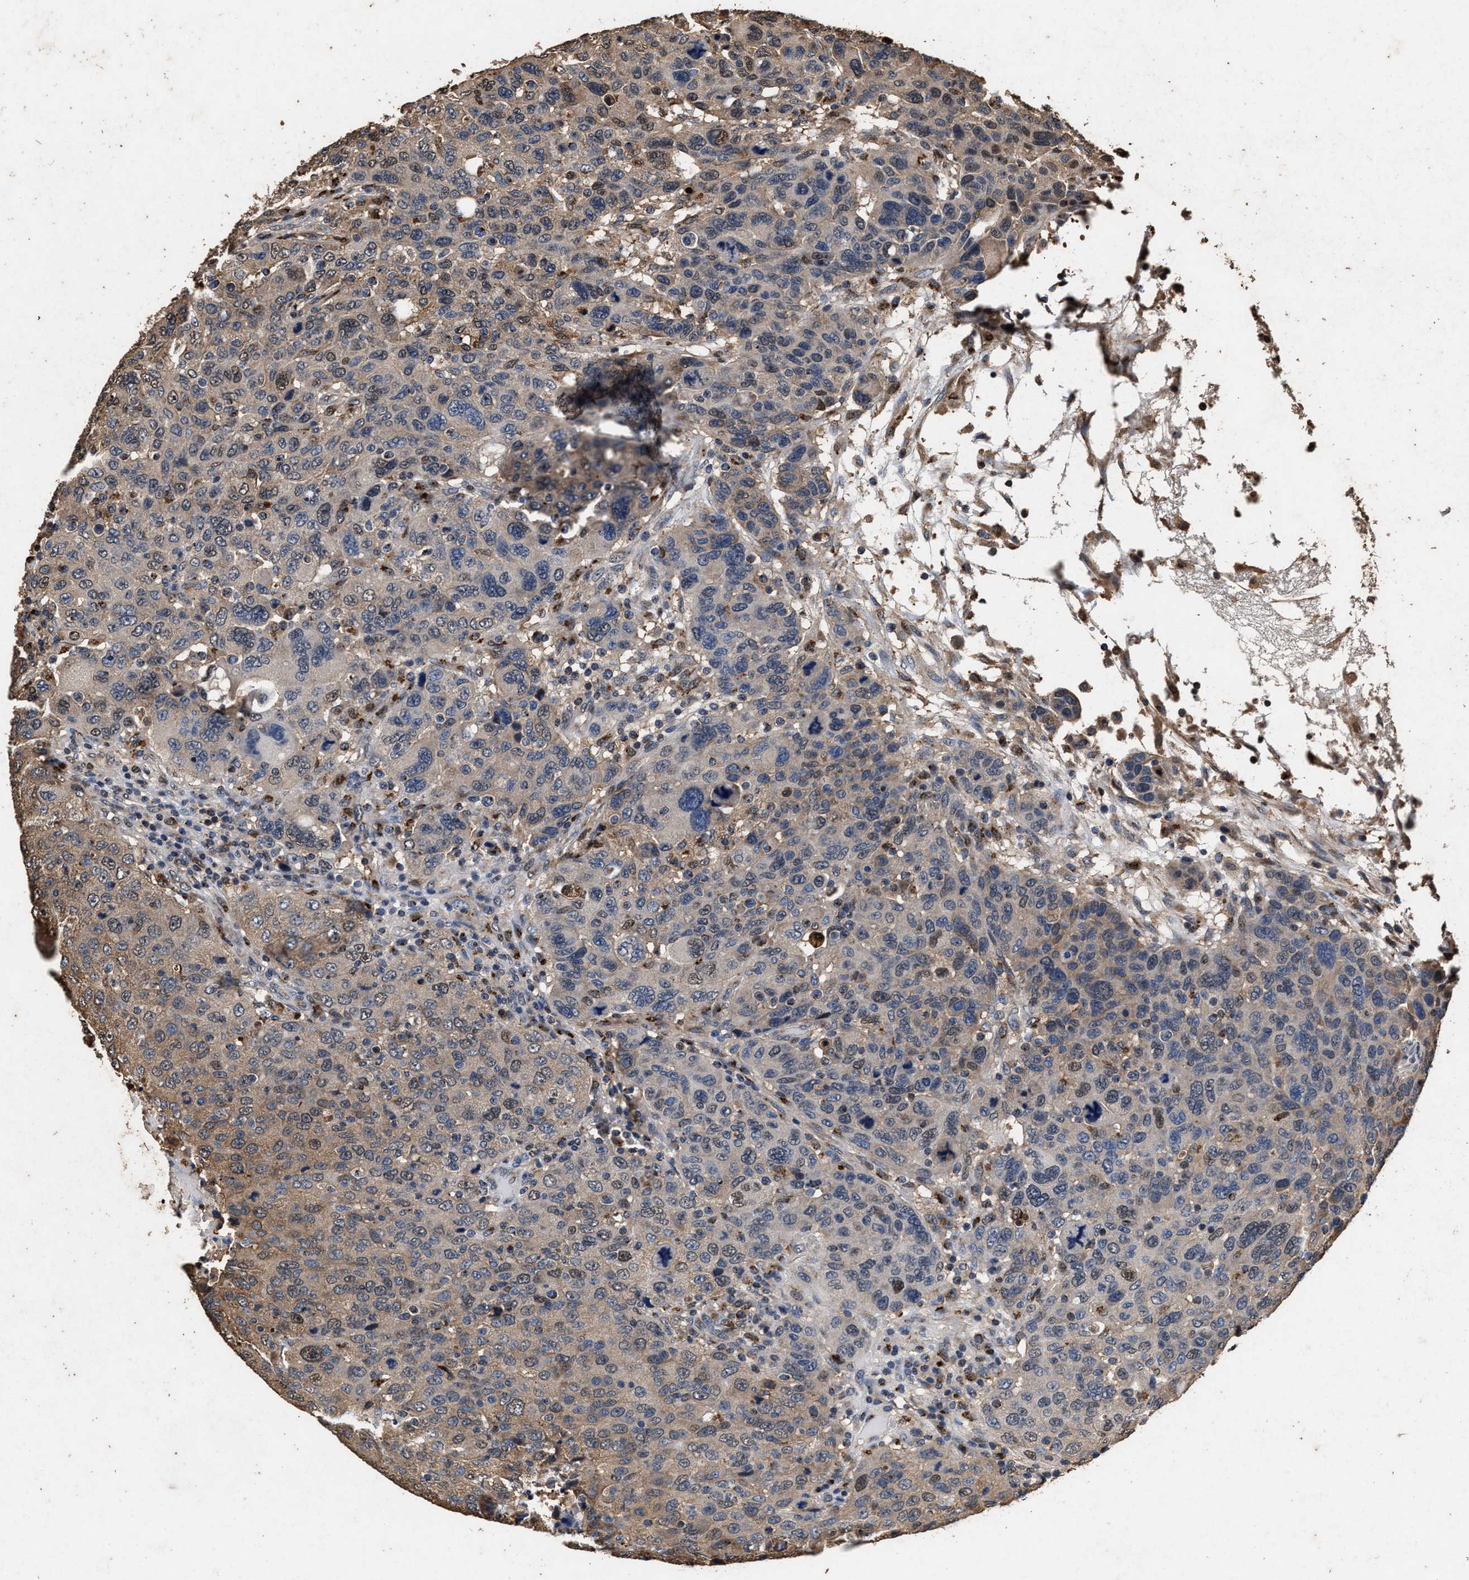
{"staining": {"intensity": "weak", "quantity": "25%-75%", "location": "cytoplasmic/membranous,nuclear"}, "tissue": "breast cancer", "cell_type": "Tumor cells", "image_type": "cancer", "snomed": [{"axis": "morphology", "description": "Duct carcinoma"}, {"axis": "topography", "description": "Breast"}], "caption": "There is low levels of weak cytoplasmic/membranous and nuclear staining in tumor cells of infiltrating ductal carcinoma (breast), as demonstrated by immunohistochemical staining (brown color).", "gene": "TPST2", "patient": {"sex": "female", "age": 37}}